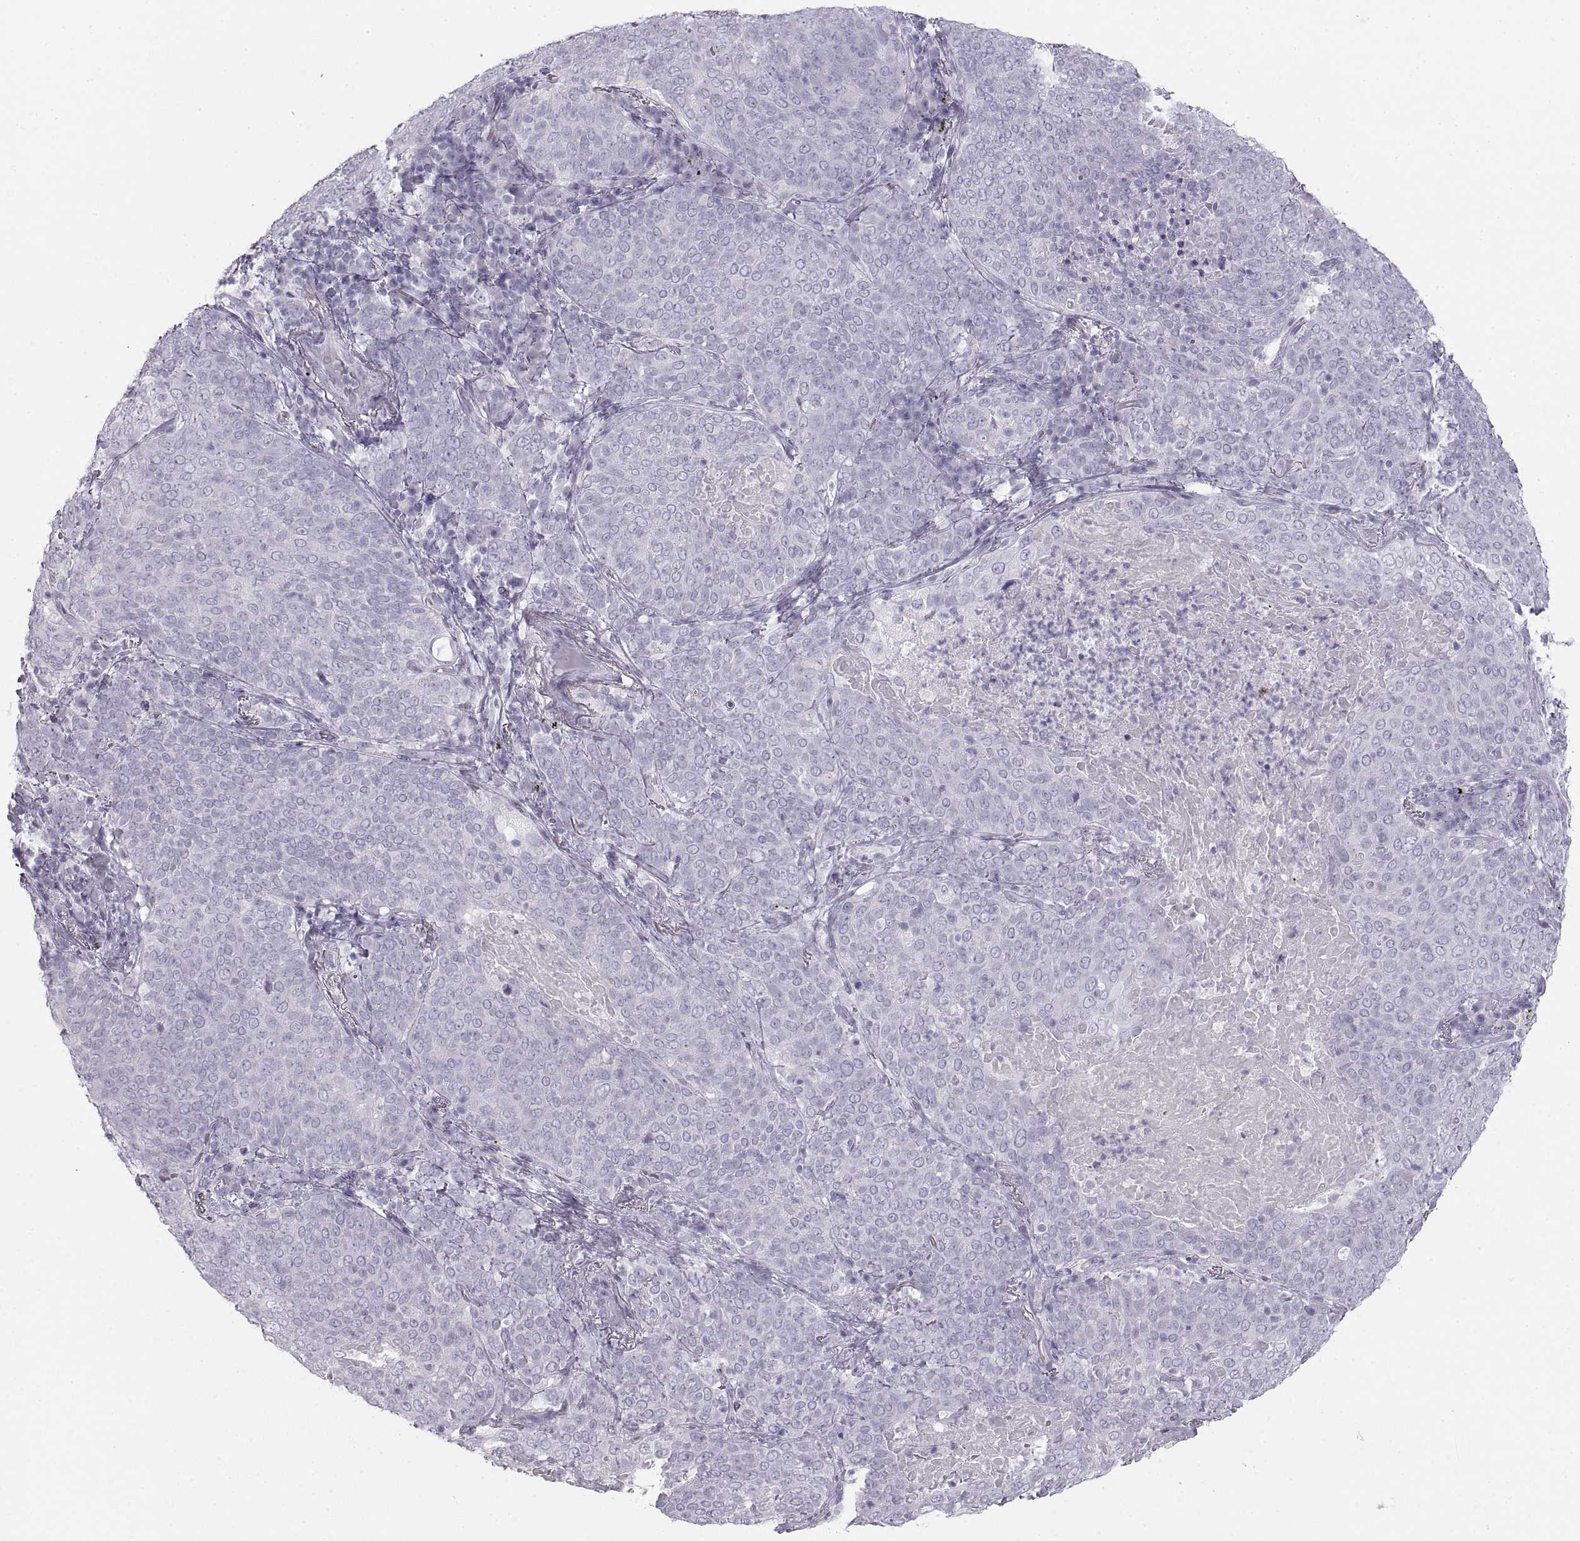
{"staining": {"intensity": "negative", "quantity": "none", "location": "none"}, "tissue": "lung cancer", "cell_type": "Tumor cells", "image_type": "cancer", "snomed": [{"axis": "morphology", "description": "Squamous cell carcinoma, NOS"}, {"axis": "topography", "description": "Lung"}], "caption": "Tumor cells are negative for protein expression in human lung cancer.", "gene": "SEMG1", "patient": {"sex": "male", "age": 82}}